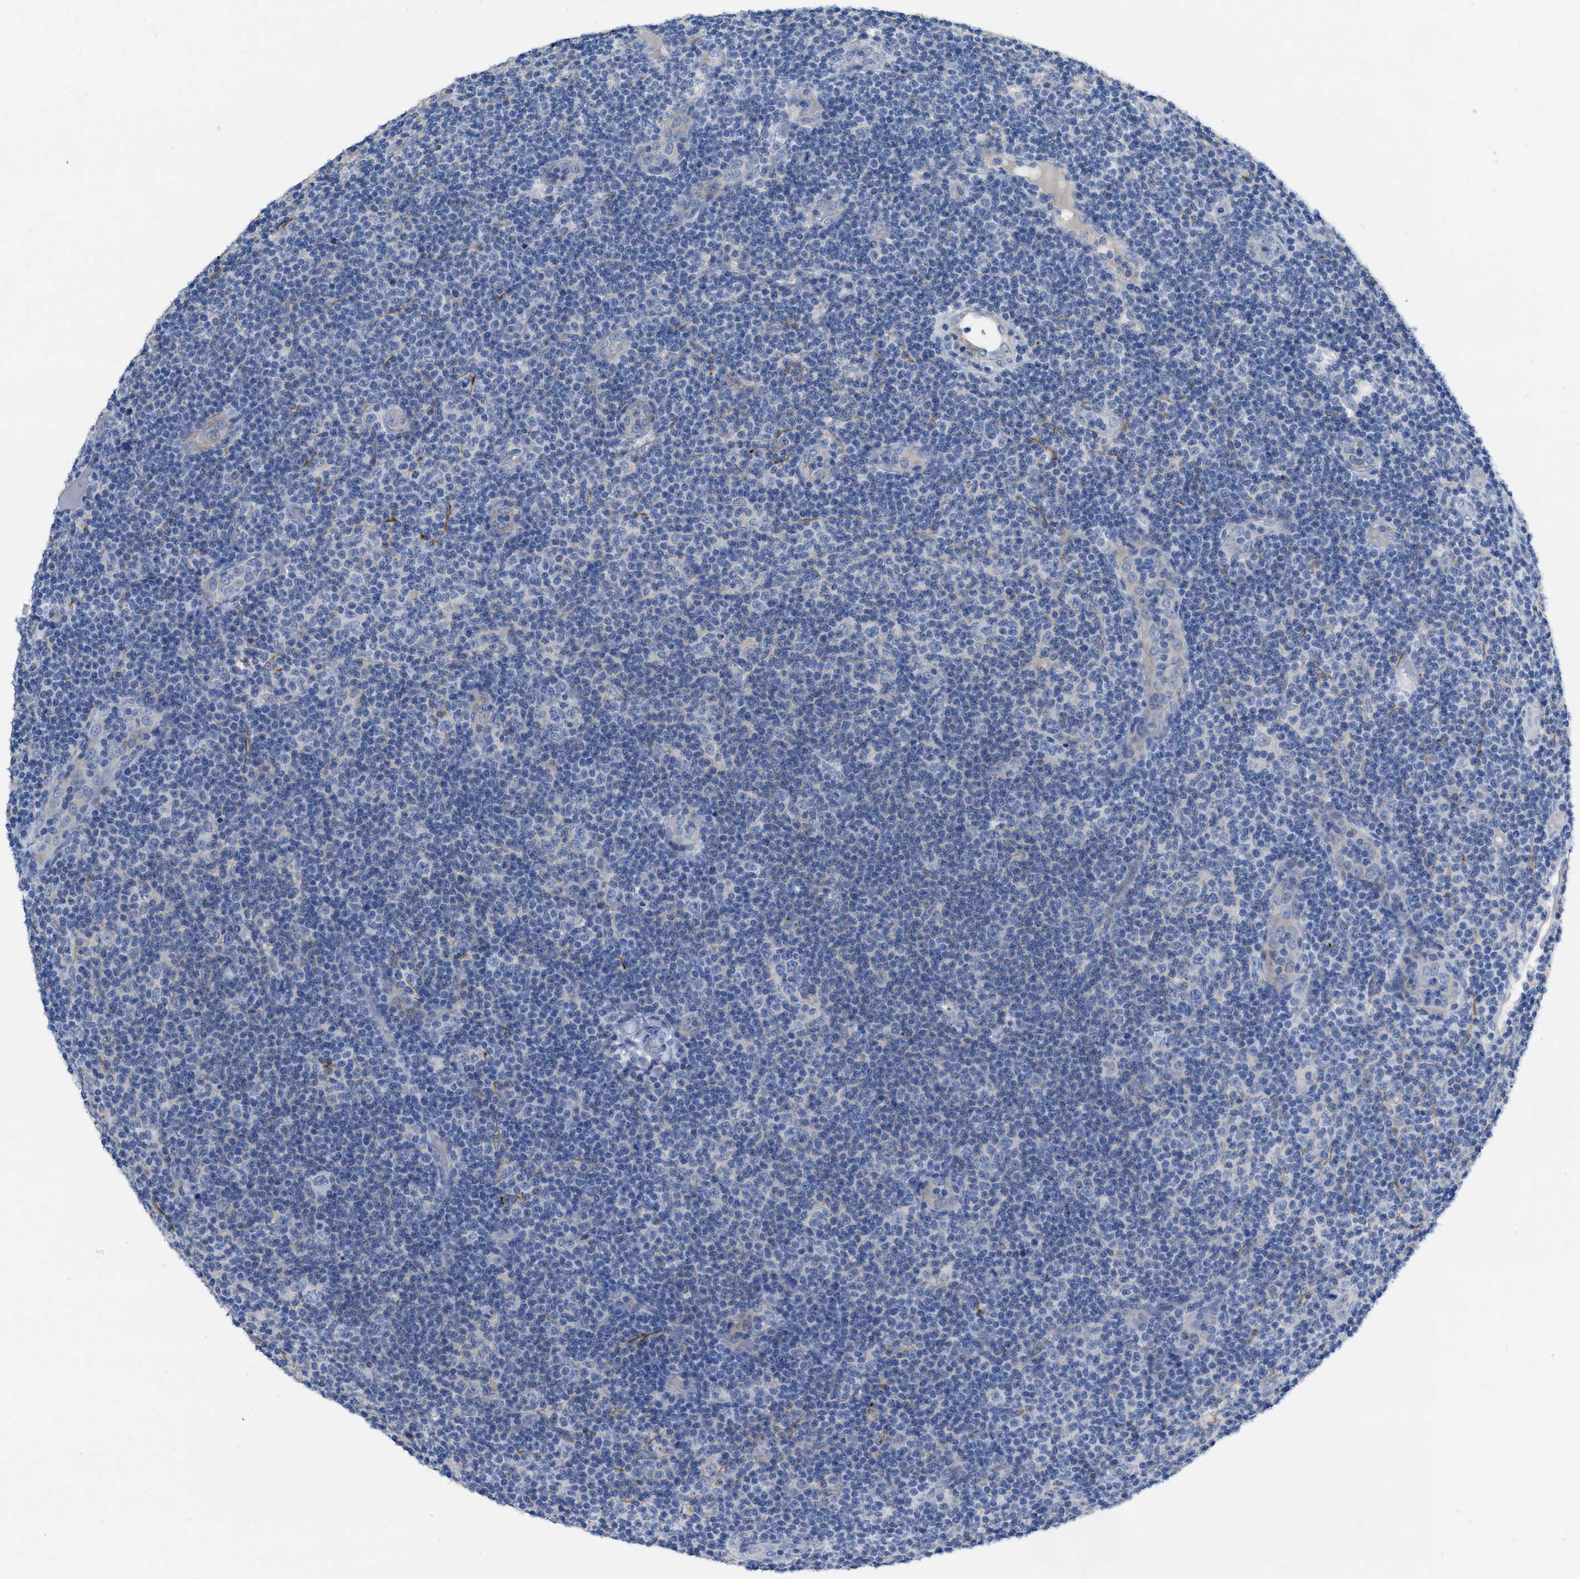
{"staining": {"intensity": "negative", "quantity": "none", "location": "none"}, "tissue": "lymphoma", "cell_type": "Tumor cells", "image_type": "cancer", "snomed": [{"axis": "morphology", "description": "Malignant lymphoma, non-Hodgkin's type, Low grade"}, {"axis": "topography", "description": "Lymph node"}], "caption": "Human low-grade malignant lymphoma, non-Hodgkin's type stained for a protein using immunohistochemistry exhibits no positivity in tumor cells.", "gene": "CNNM4", "patient": {"sex": "male", "age": 83}}